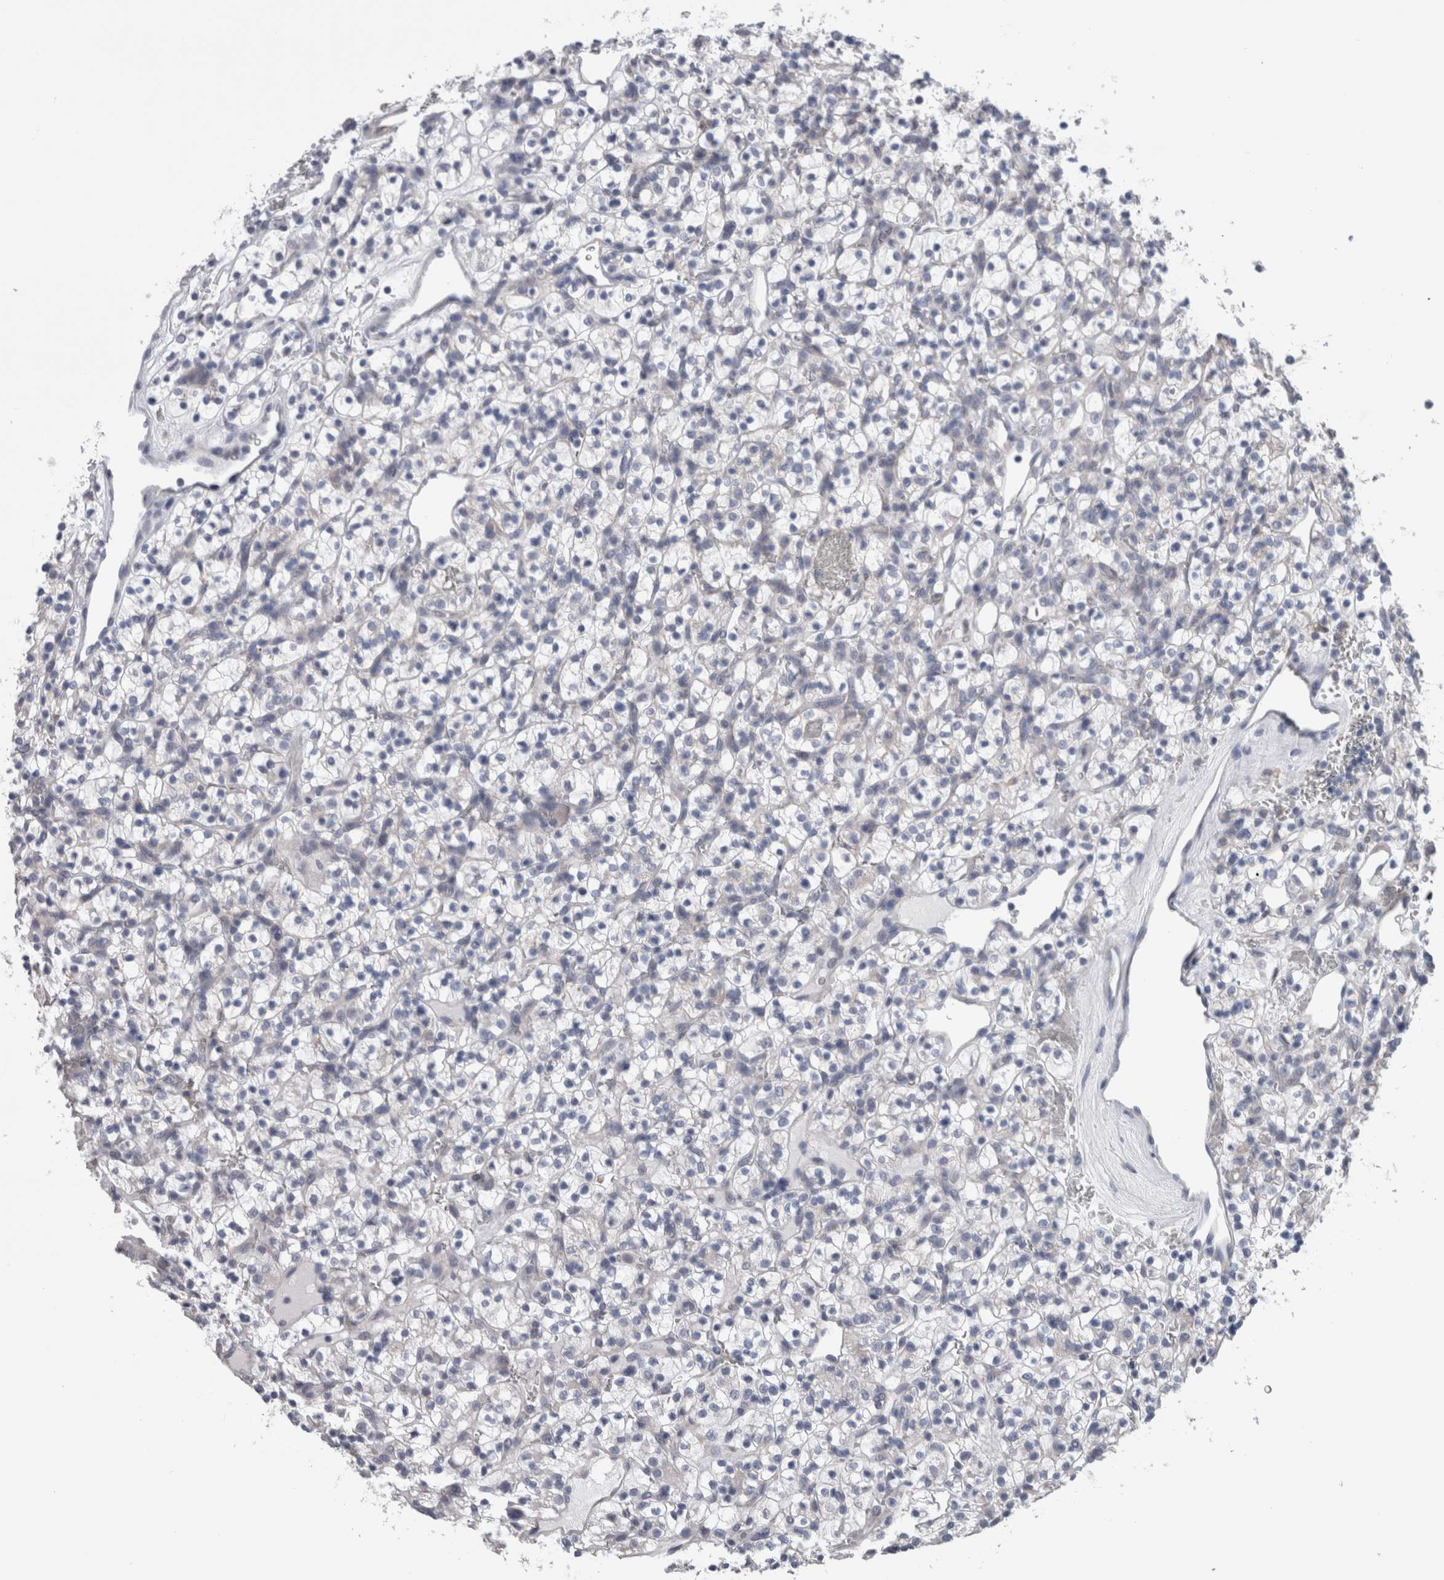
{"staining": {"intensity": "negative", "quantity": "none", "location": "none"}, "tissue": "renal cancer", "cell_type": "Tumor cells", "image_type": "cancer", "snomed": [{"axis": "morphology", "description": "Adenocarcinoma, NOS"}, {"axis": "topography", "description": "Kidney"}], "caption": "This is an IHC histopathology image of adenocarcinoma (renal). There is no staining in tumor cells.", "gene": "GDAP1", "patient": {"sex": "female", "age": 57}}